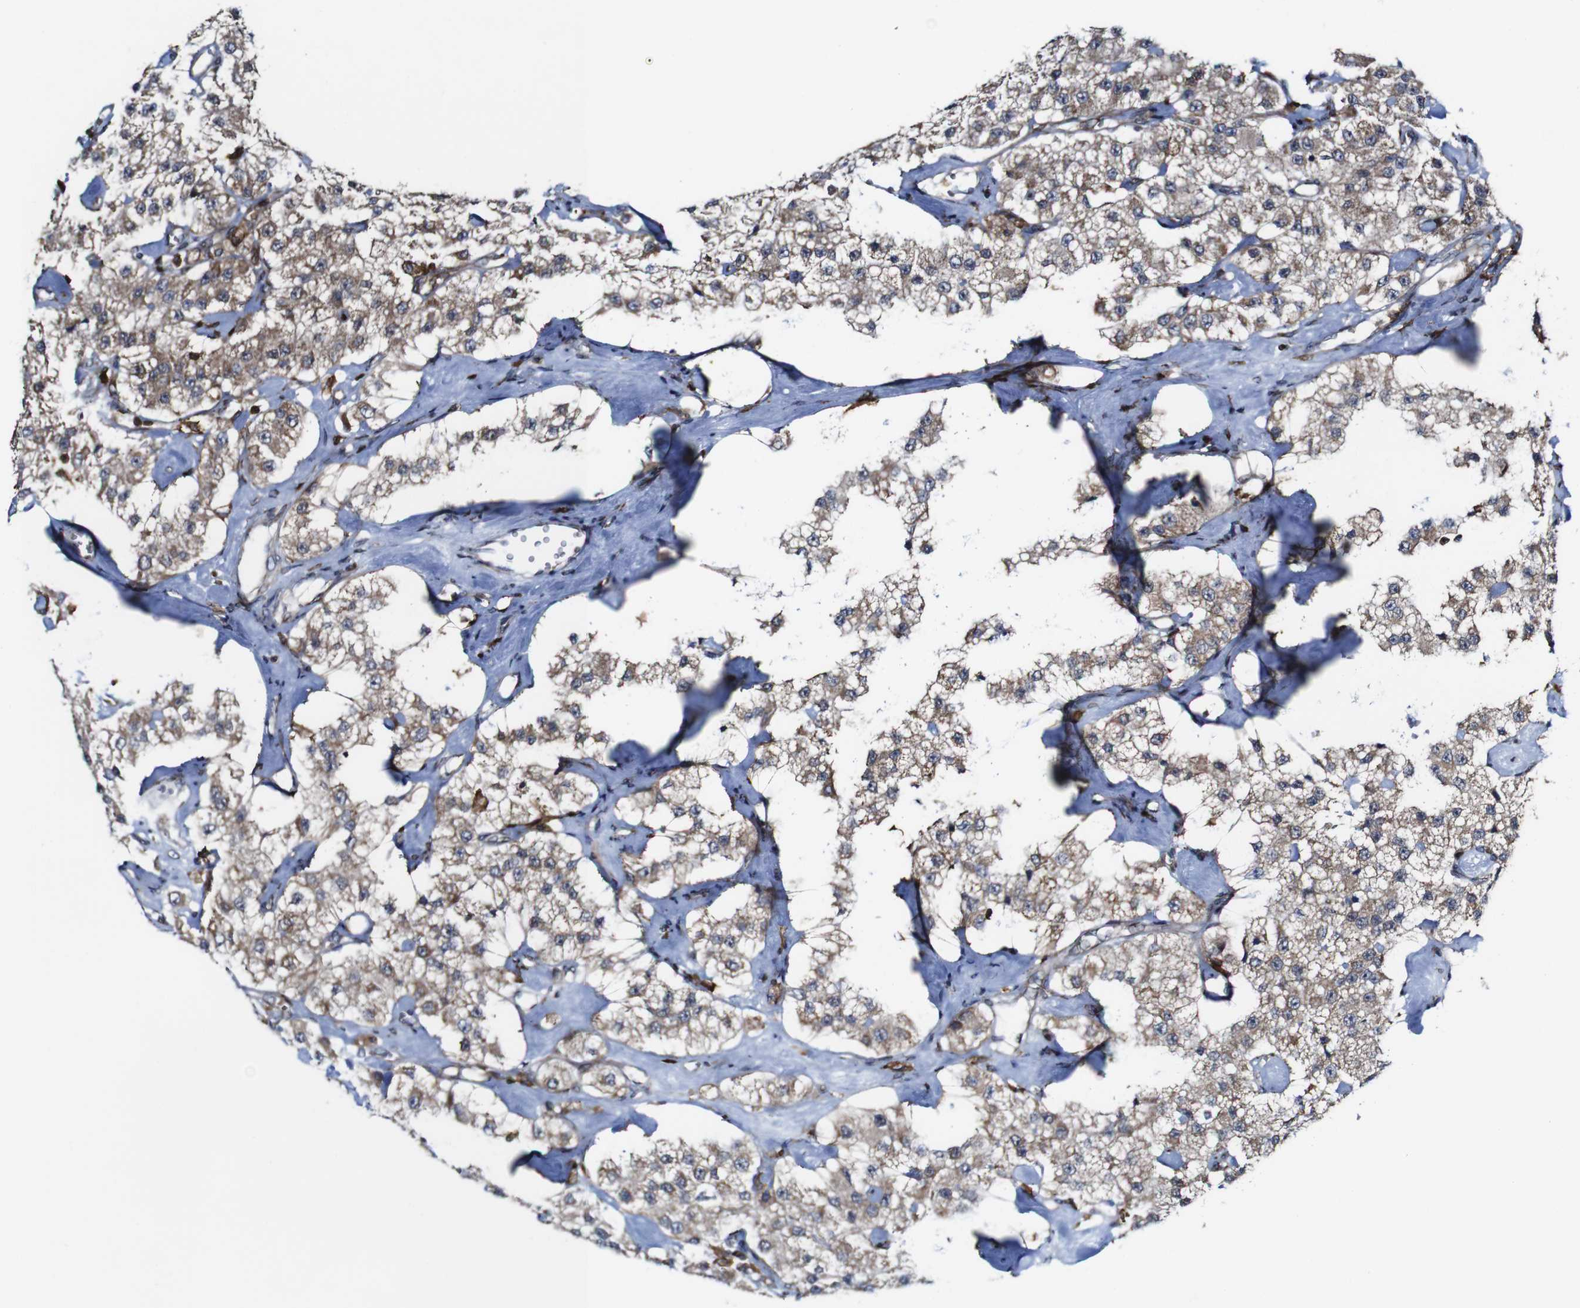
{"staining": {"intensity": "weak", "quantity": ">75%", "location": "cytoplasmic/membranous"}, "tissue": "carcinoid", "cell_type": "Tumor cells", "image_type": "cancer", "snomed": [{"axis": "morphology", "description": "Carcinoid, malignant, NOS"}, {"axis": "topography", "description": "Pancreas"}], "caption": "Weak cytoplasmic/membranous protein staining is appreciated in approximately >75% of tumor cells in malignant carcinoid. (Stains: DAB in brown, nuclei in blue, Microscopy: brightfield microscopy at high magnification).", "gene": "JAK2", "patient": {"sex": "male", "age": 41}}